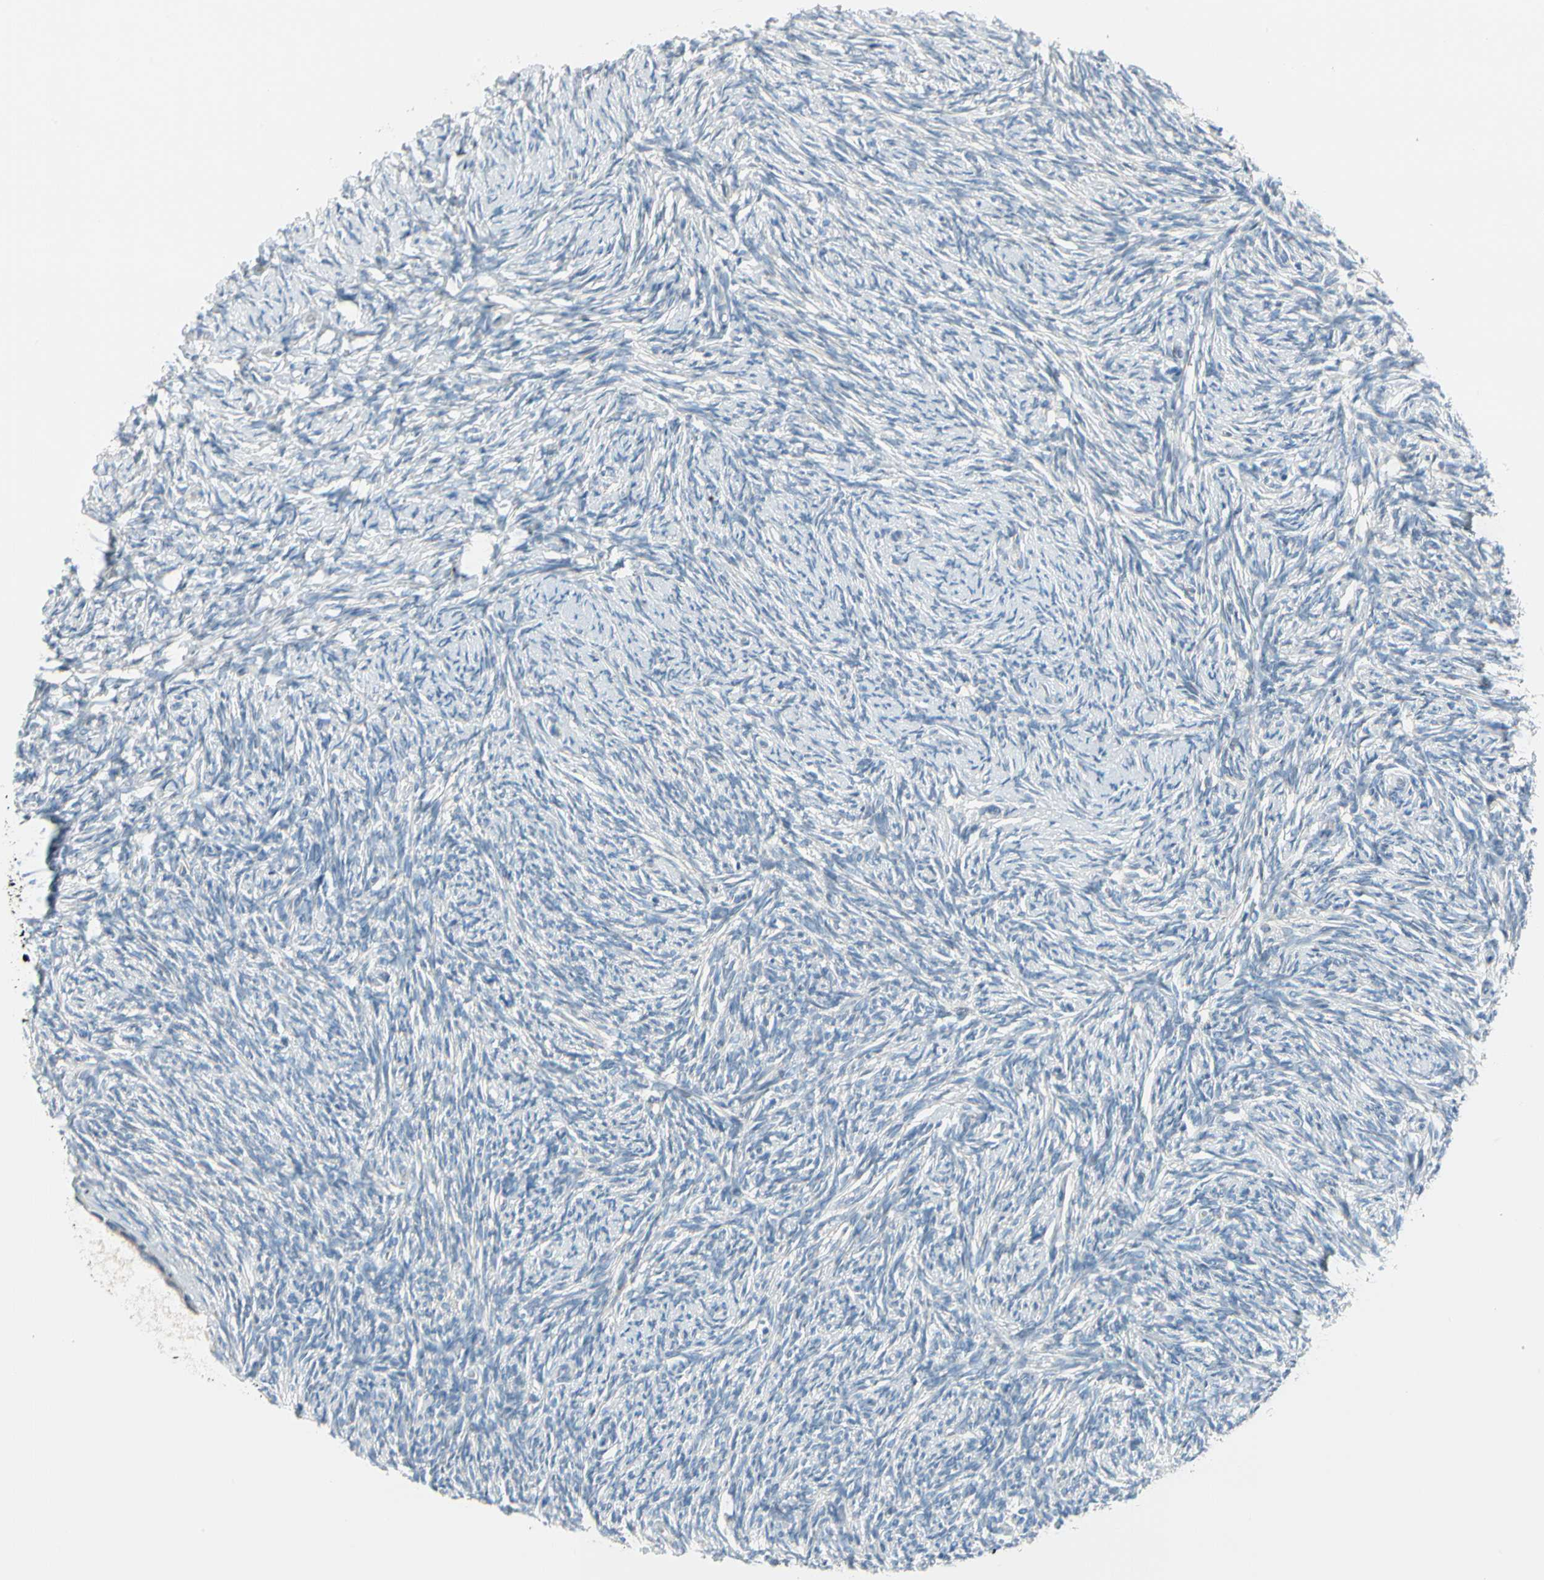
{"staining": {"intensity": "weak", "quantity": "<25%", "location": "cytoplasmic/membranous"}, "tissue": "ovary", "cell_type": "Ovarian stroma cells", "image_type": "normal", "snomed": [{"axis": "morphology", "description": "Normal tissue, NOS"}, {"axis": "topography", "description": "Ovary"}], "caption": "The IHC image has no significant expression in ovarian stroma cells of ovary.", "gene": "STK40", "patient": {"sex": "female", "age": 60}}